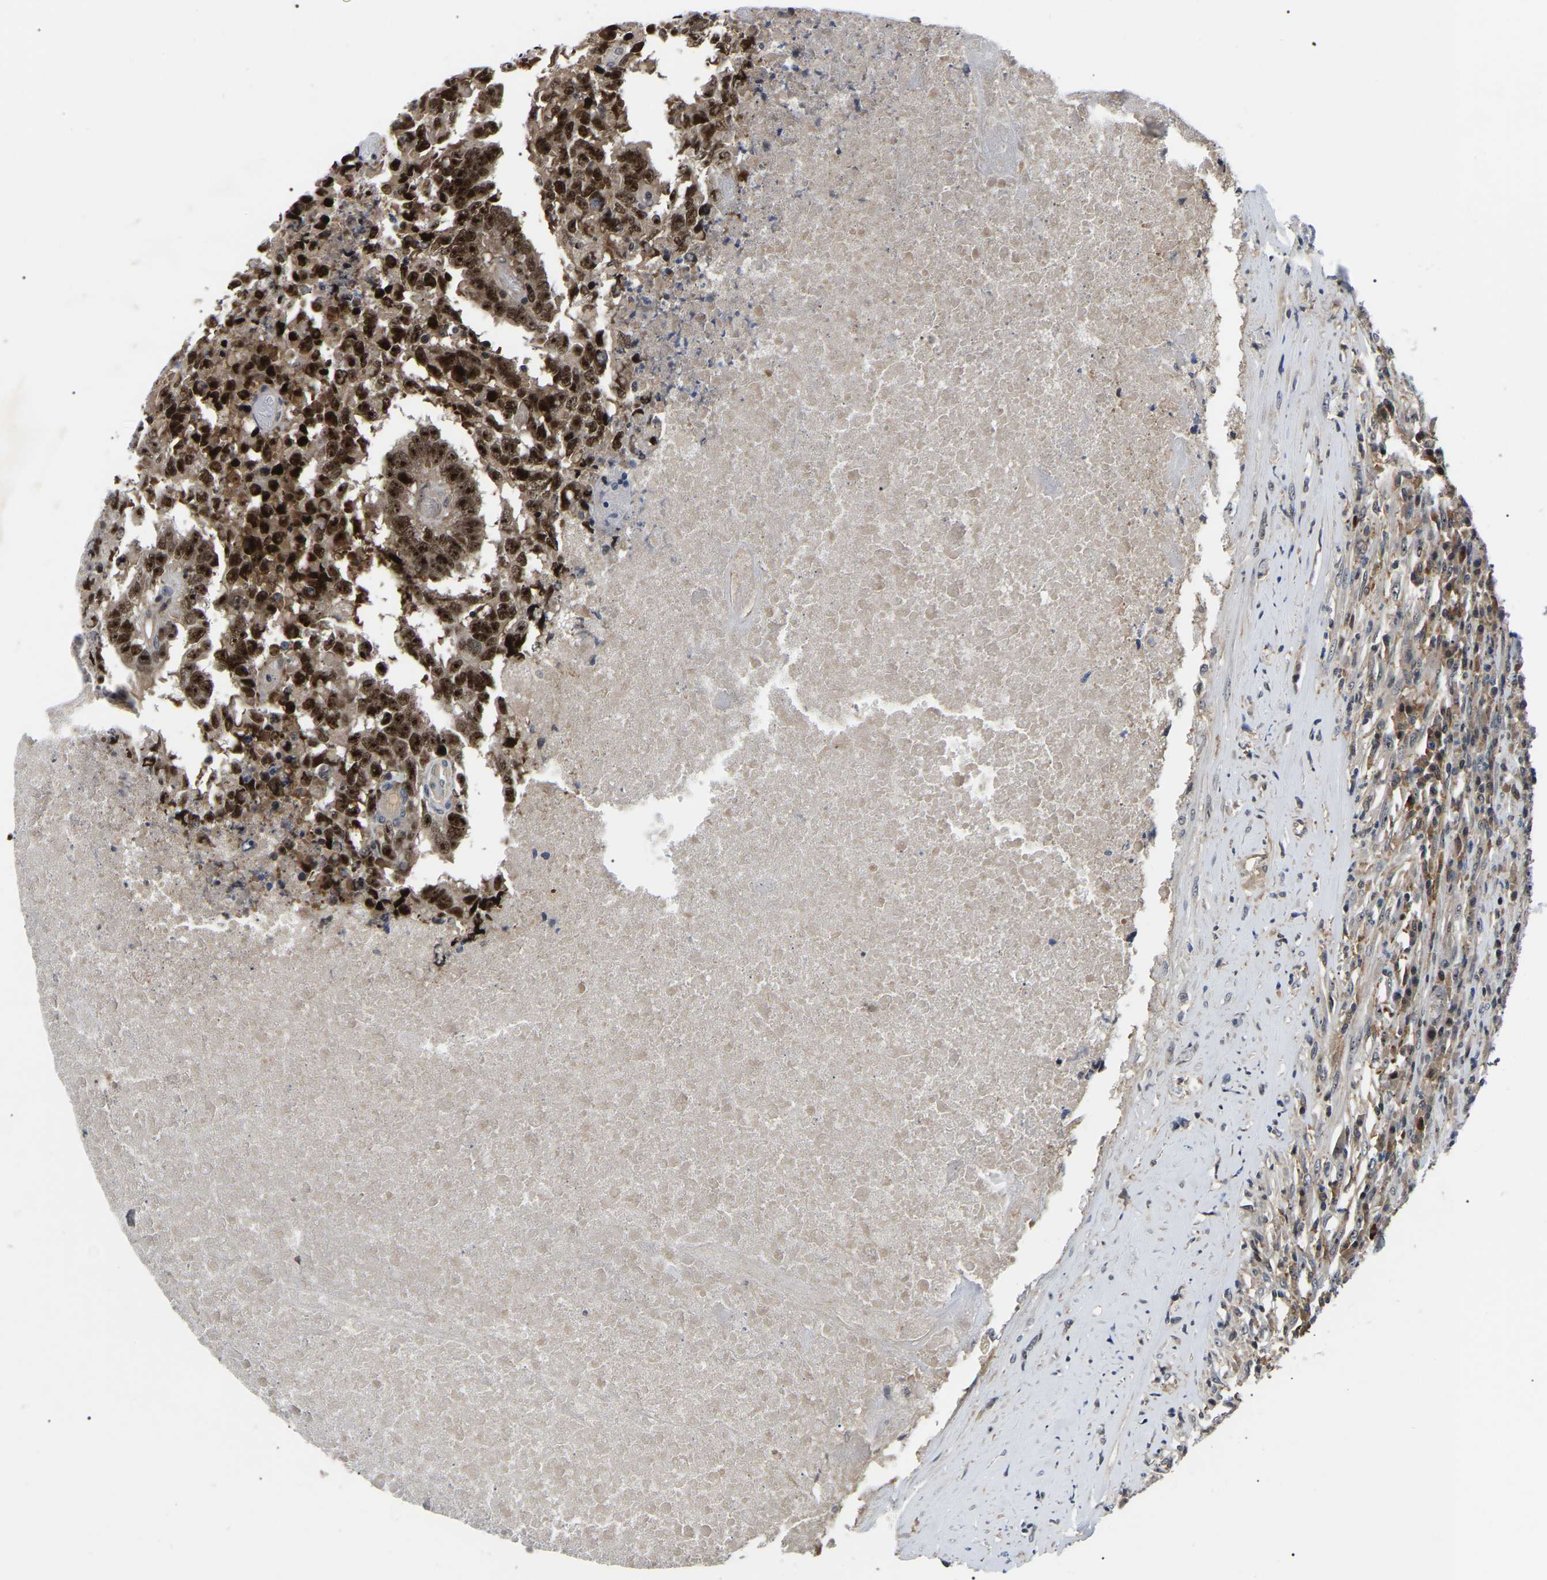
{"staining": {"intensity": "strong", "quantity": ">75%", "location": "cytoplasmic/membranous,nuclear"}, "tissue": "testis cancer", "cell_type": "Tumor cells", "image_type": "cancer", "snomed": [{"axis": "morphology", "description": "Necrosis, NOS"}, {"axis": "morphology", "description": "Carcinoma, Embryonal, NOS"}, {"axis": "topography", "description": "Testis"}], "caption": "A brown stain labels strong cytoplasmic/membranous and nuclear expression of a protein in human testis cancer tumor cells.", "gene": "RRP1B", "patient": {"sex": "male", "age": 19}}